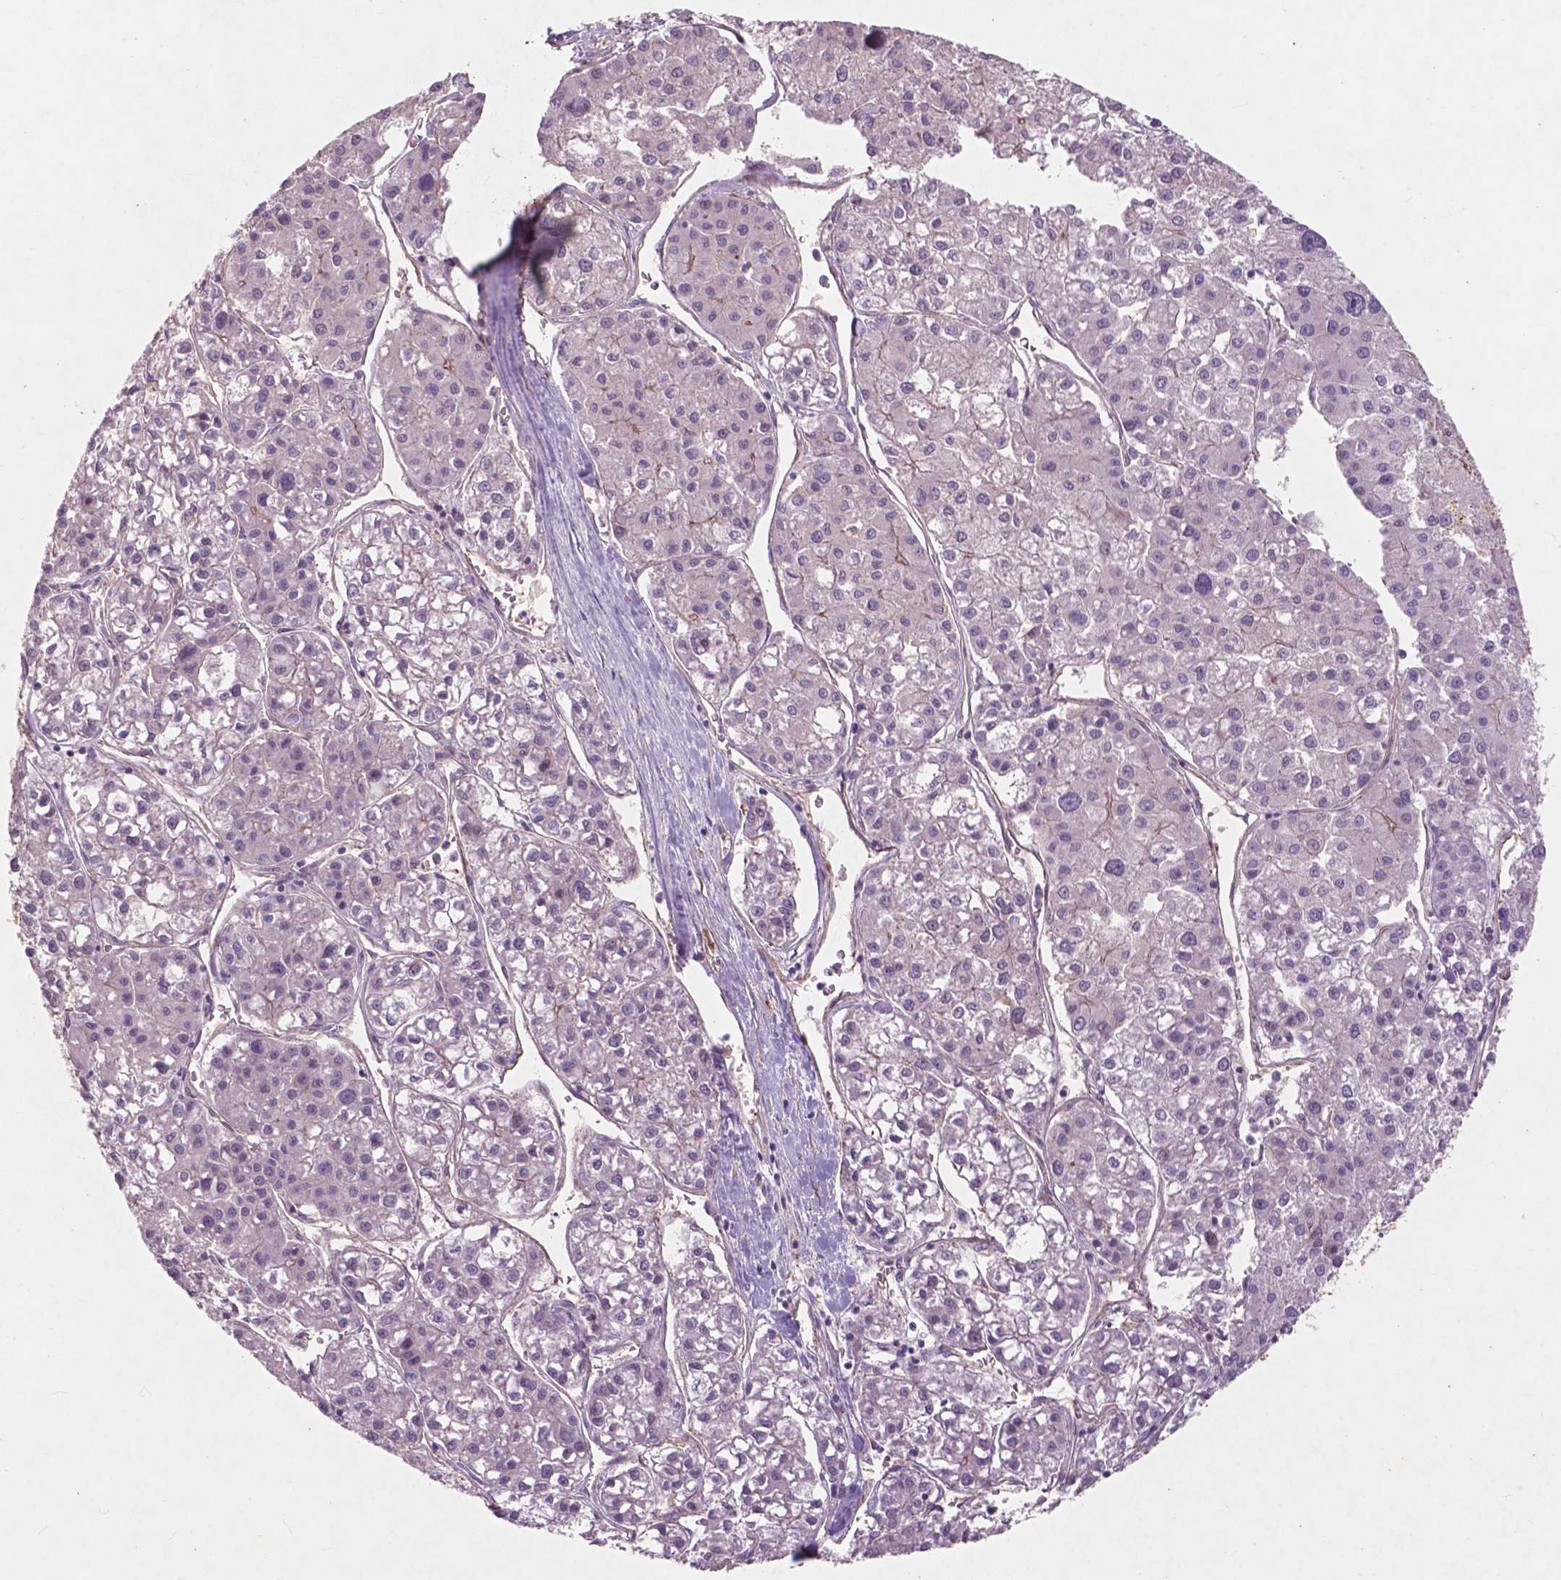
{"staining": {"intensity": "negative", "quantity": "none", "location": "none"}, "tissue": "liver cancer", "cell_type": "Tumor cells", "image_type": "cancer", "snomed": [{"axis": "morphology", "description": "Carcinoma, Hepatocellular, NOS"}, {"axis": "topography", "description": "Liver"}], "caption": "IHC photomicrograph of liver hepatocellular carcinoma stained for a protein (brown), which demonstrates no positivity in tumor cells.", "gene": "RFPL4B", "patient": {"sex": "male", "age": 73}}